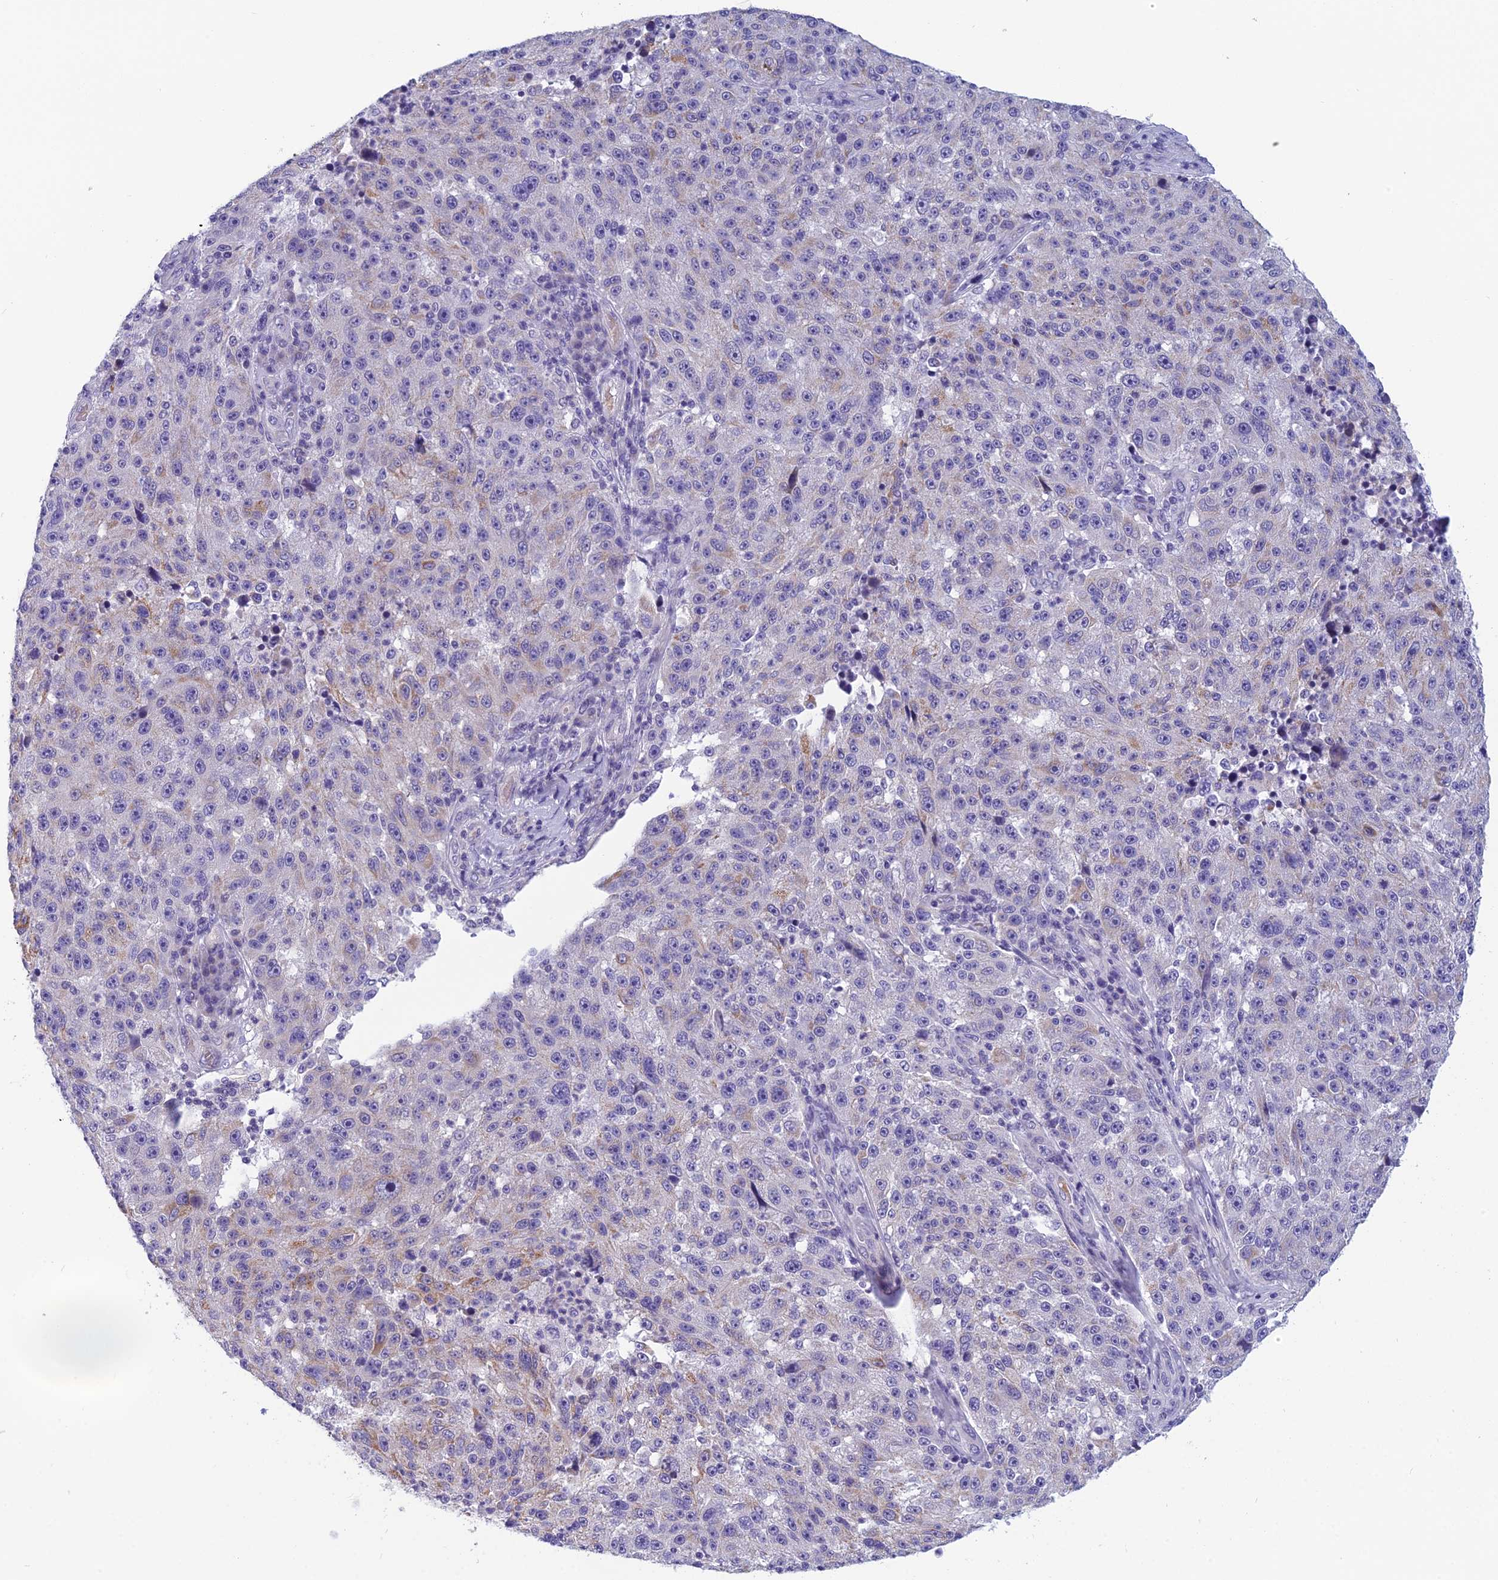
{"staining": {"intensity": "moderate", "quantity": "25%-75%", "location": "cytoplasmic/membranous"}, "tissue": "melanoma", "cell_type": "Tumor cells", "image_type": "cancer", "snomed": [{"axis": "morphology", "description": "Malignant melanoma, NOS"}, {"axis": "topography", "description": "Skin"}], "caption": "Immunohistochemistry (IHC) image of neoplastic tissue: melanoma stained using immunohistochemistry shows medium levels of moderate protein expression localized specifically in the cytoplasmic/membranous of tumor cells, appearing as a cytoplasmic/membranous brown color.", "gene": "RBM41", "patient": {"sex": "male", "age": 53}}